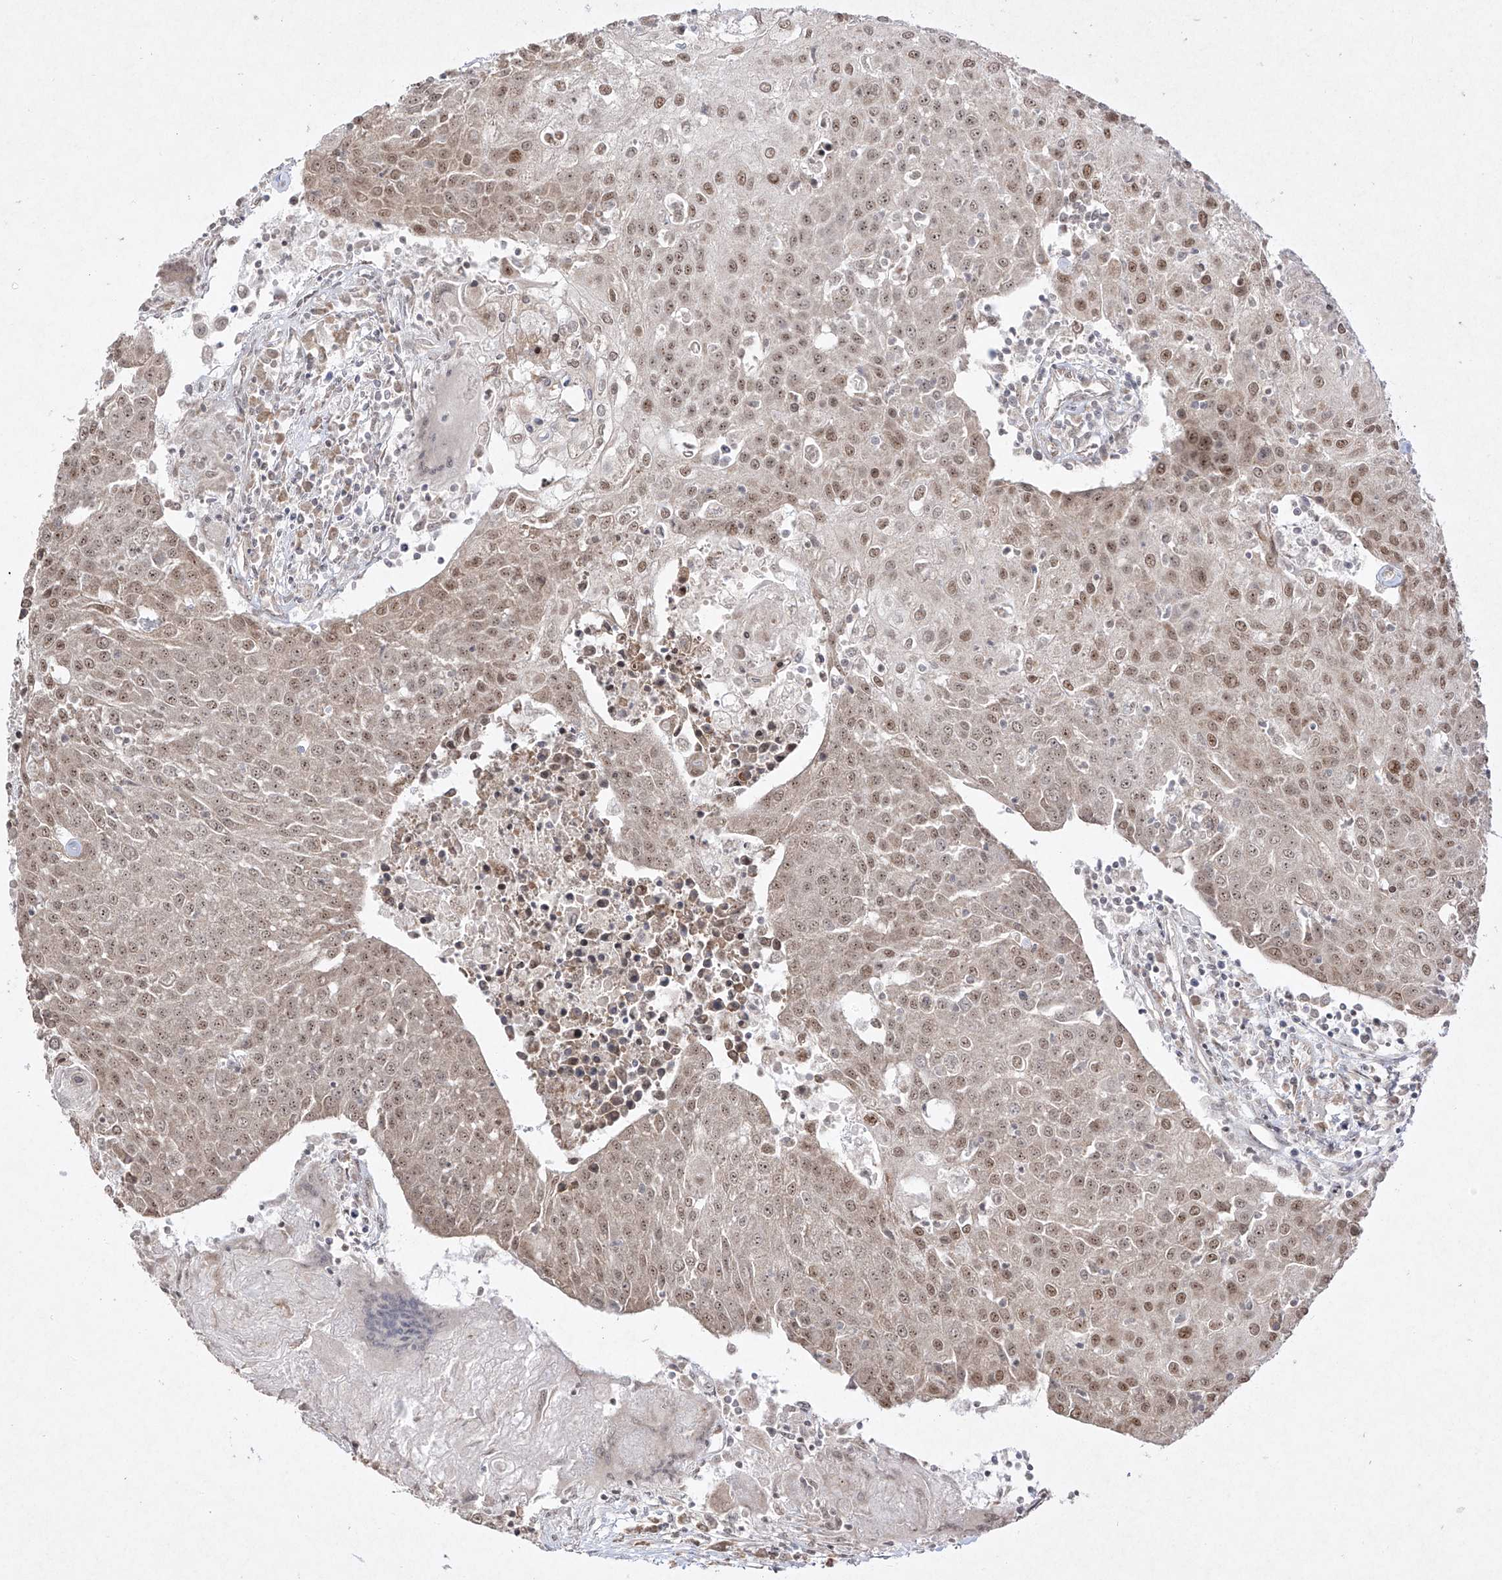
{"staining": {"intensity": "moderate", "quantity": ">75%", "location": "nuclear"}, "tissue": "urothelial cancer", "cell_type": "Tumor cells", "image_type": "cancer", "snomed": [{"axis": "morphology", "description": "Urothelial carcinoma, High grade"}, {"axis": "topography", "description": "Urinary bladder"}], "caption": "The photomicrograph demonstrates immunohistochemical staining of urothelial cancer. There is moderate nuclear positivity is identified in about >75% of tumor cells. (Brightfield microscopy of DAB IHC at high magnification).", "gene": "SNRNP27", "patient": {"sex": "female", "age": 85}}